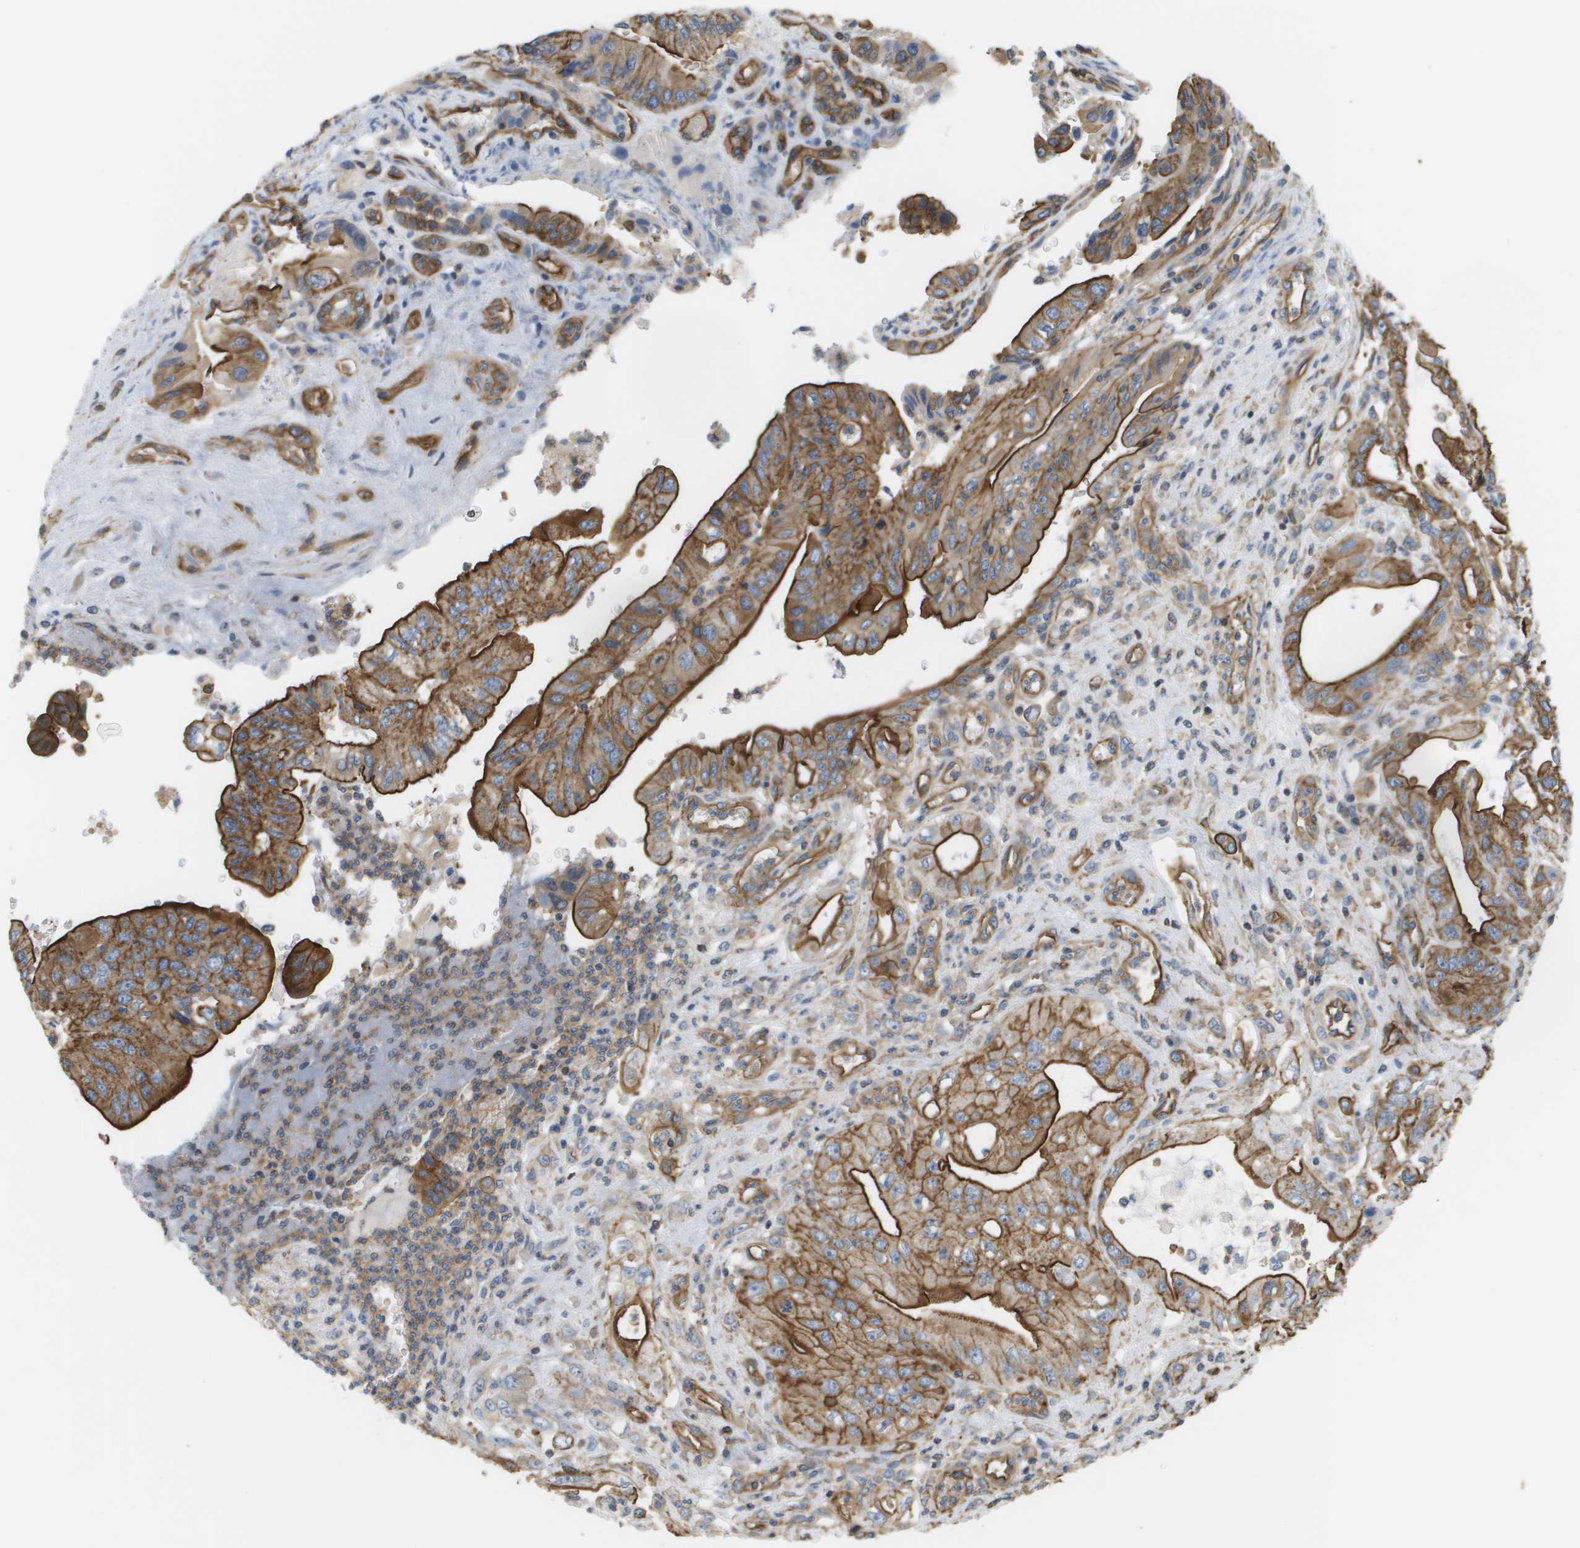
{"staining": {"intensity": "strong", "quantity": ">75%", "location": "cytoplasmic/membranous"}, "tissue": "pancreatic cancer", "cell_type": "Tumor cells", "image_type": "cancer", "snomed": [{"axis": "morphology", "description": "Adenocarcinoma, NOS"}, {"axis": "topography", "description": "Pancreas"}], "caption": "Human pancreatic cancer (adenocarcinoma) stained with a brown dye reveals strong cytoplasmic/membranous positive staining in approximately >75% of tumor cells.", "gene": "SGMS2", "patient": {"sex": "female", "age": 73}}